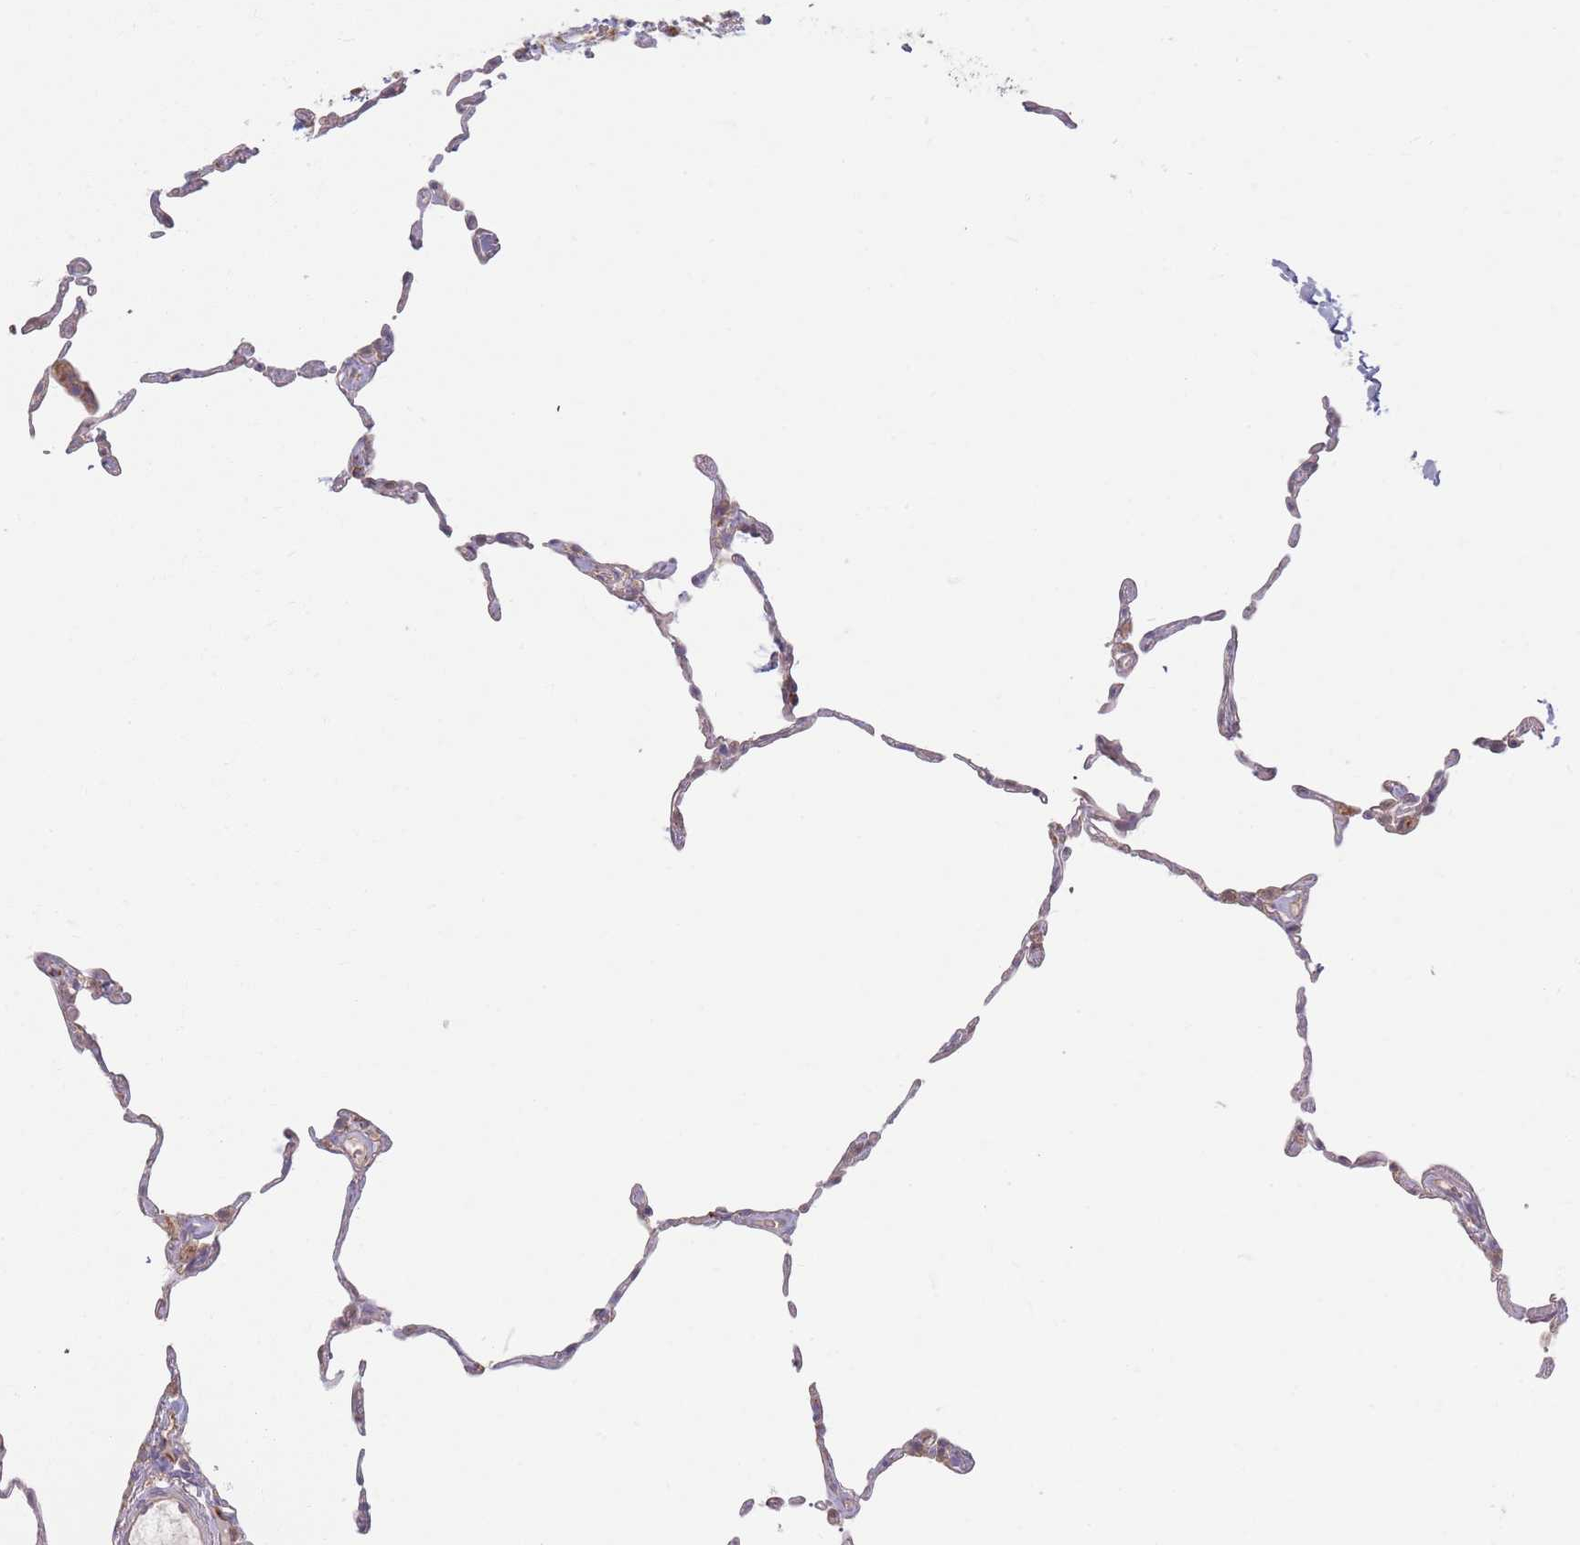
{"staining": {"intensity": "negative", "quantity": "none", "location": "none"}, "tissue": "lung", "cell_type": "Alveolar cells", "image_type": "normal", "snomed": [{"axis": "morphology", "description": "Normal tissue, NOS"}, {"axis": "topography", "description": "Lung"}], "caption": "DAB (3,3'-diaminobenzidine) immunohistochemical staining of normal lung reveals no significant expression in alveolar cells. The staining is performed using DAB (3,3'-diaminobenzidine) brown chromogen with nuclei counter-stained in using hematoxylin.", "gene": "ESRP2", "patient": {"sex": "female", "age": 57}}